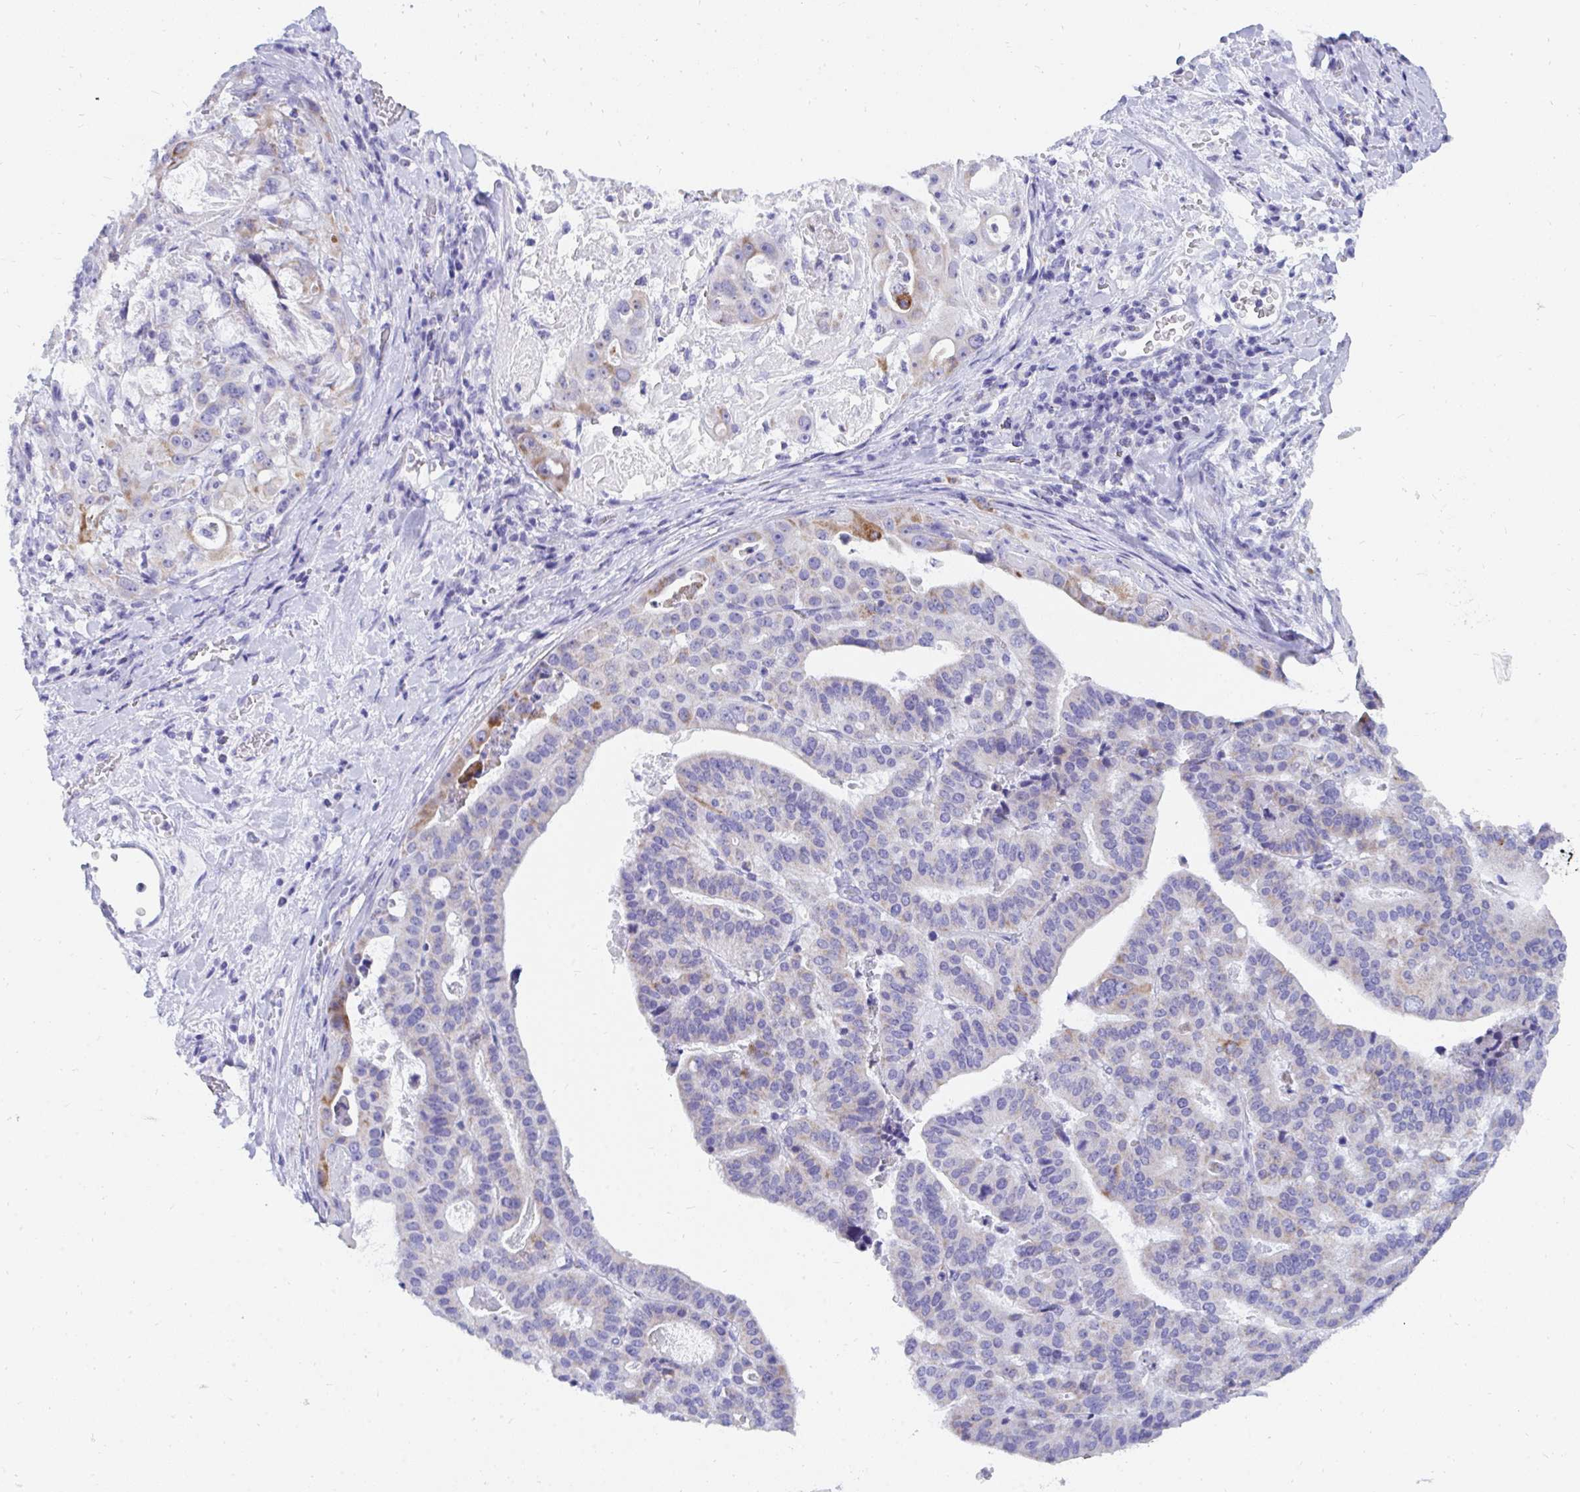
{"staining": {"intensity": "moderate", "quantity": "<25%", "location": "cytoplasmic/membranous"}, "tissue": "stomach cancer", "cell_type": "Tumor cells", "image_type": "cancer", "snomed": [{"axis": "morphology", "description": "Adenocarcinoma, NOS"}, {"axis": "topography", "description": "Stomach"}], "caption": "Protein staining of stomach adenocarcinoma tissue displays moderate cytoplasmic/membranous positivity in about <25% of tumor cells.", "gene": "PC", "patient": {"sex": "male", "age": 48}}